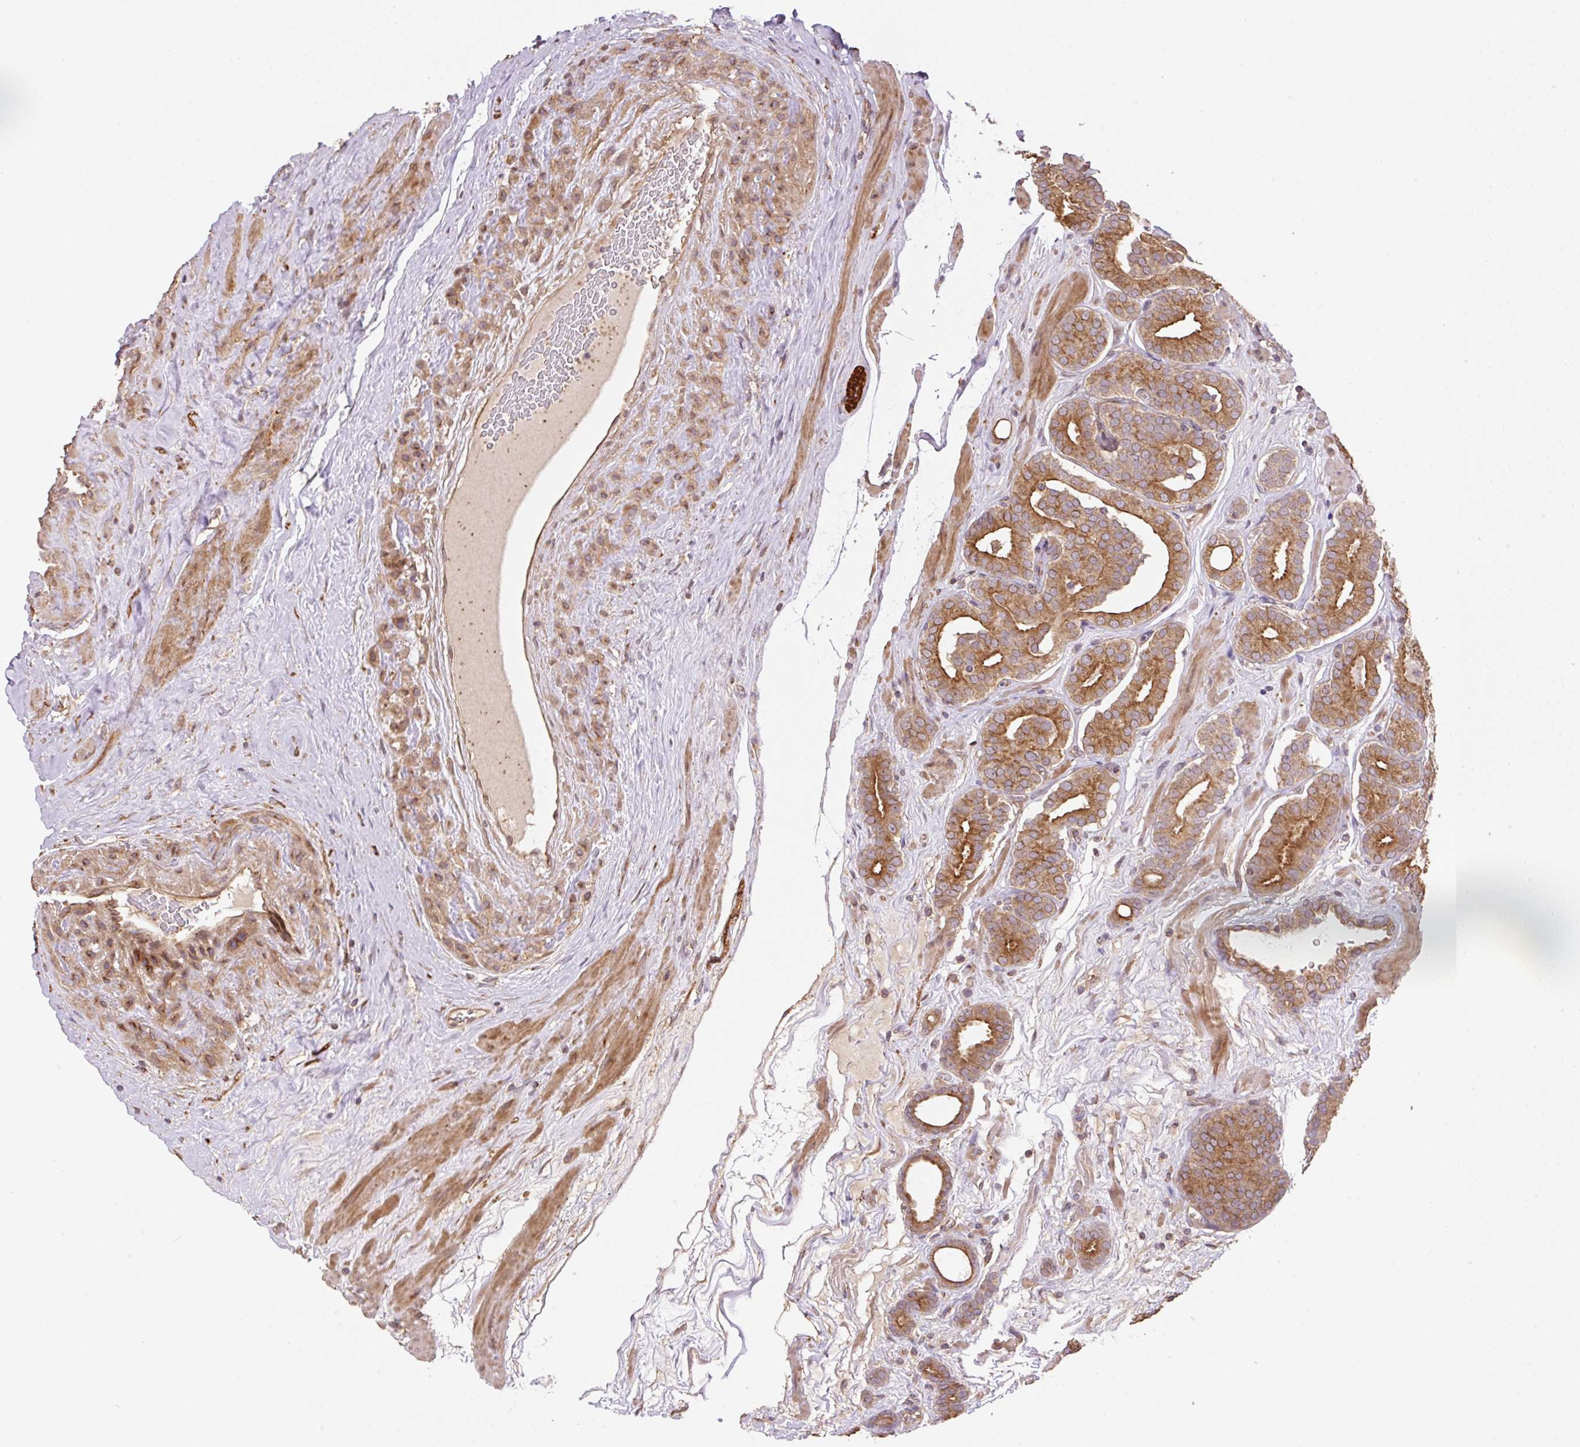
{"staining": {"intensity": "strong", "quantity": ">75%", "location": "cytoplasmic/membranous"}, "tissue": "prostate cancer", "cell_type": "Tumor cells", "image_type": "cancer", "snomed": [{"axis": "morphology", "description": "Adenocarcinoma, High grade"}, {"axis": "topography", "description": "Prostate"}], "caption": "This micrograph displays immunohistochemistry staining of prostate cancer (adenocarcinoma (high-grade)), with high strong cytoplasmic/membranous staining in approximately >75% of tumor cells.", "gene": "COX8A", "patient": {"sex": "male", "age": 66}}